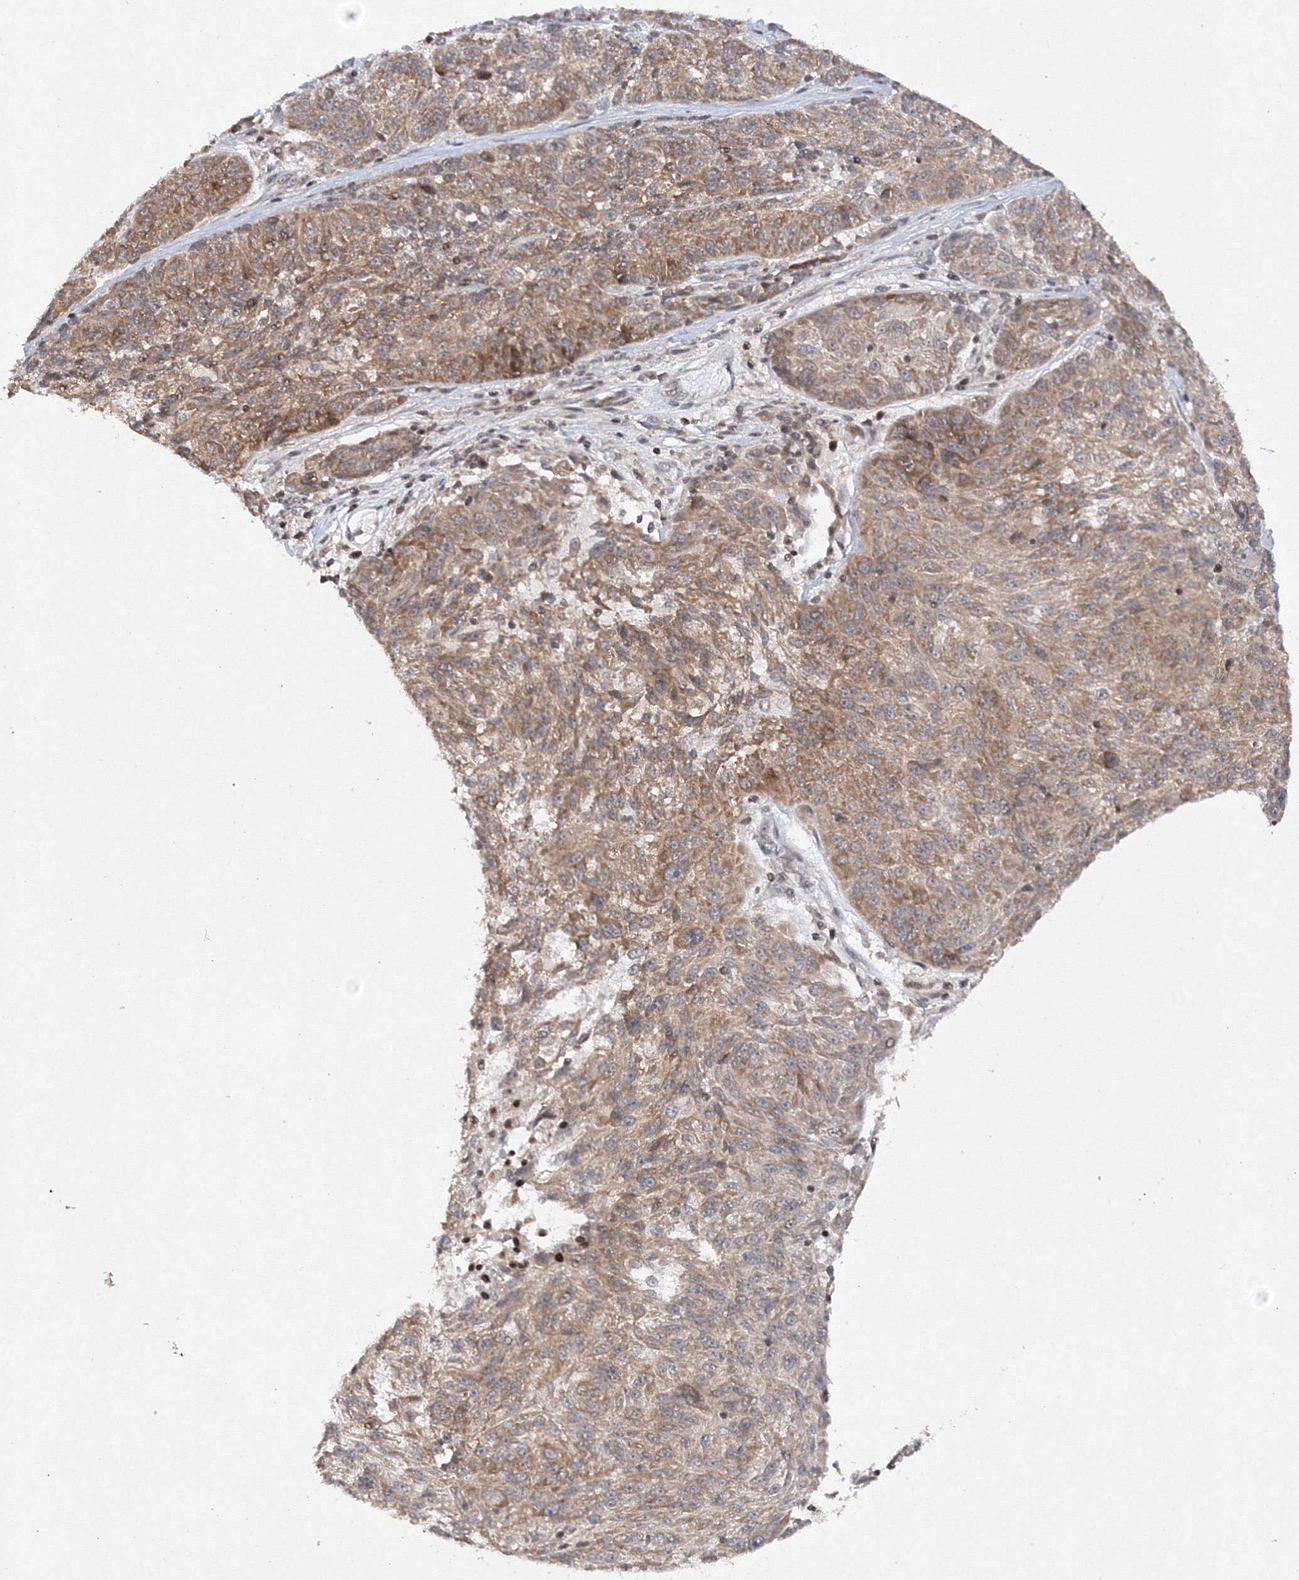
{"staining": {"intensity": "moderate", "quantity": ">75%", "location": "cytoplasmic/membranous"}, "tissue": "melanoma", "cell_type": "Tumor cells", "image_type": "cancer", "snomed": [{"axis": "morphology", "description": "Malignant melanoma, NOS"}, {"axis": "topography", "description": "Skin"}], "caption": "This histopathology image demonstrates malignant melanoma stained with immunohistochemistry (IHC) to label a protein in brown. The cytoplasmic/membranous of tumor cells show moderate positivity for the protein. Nuclei are counter-stained blue.", "gene": "MKRN2", "patient": {"sex": "male", "age": 53}}